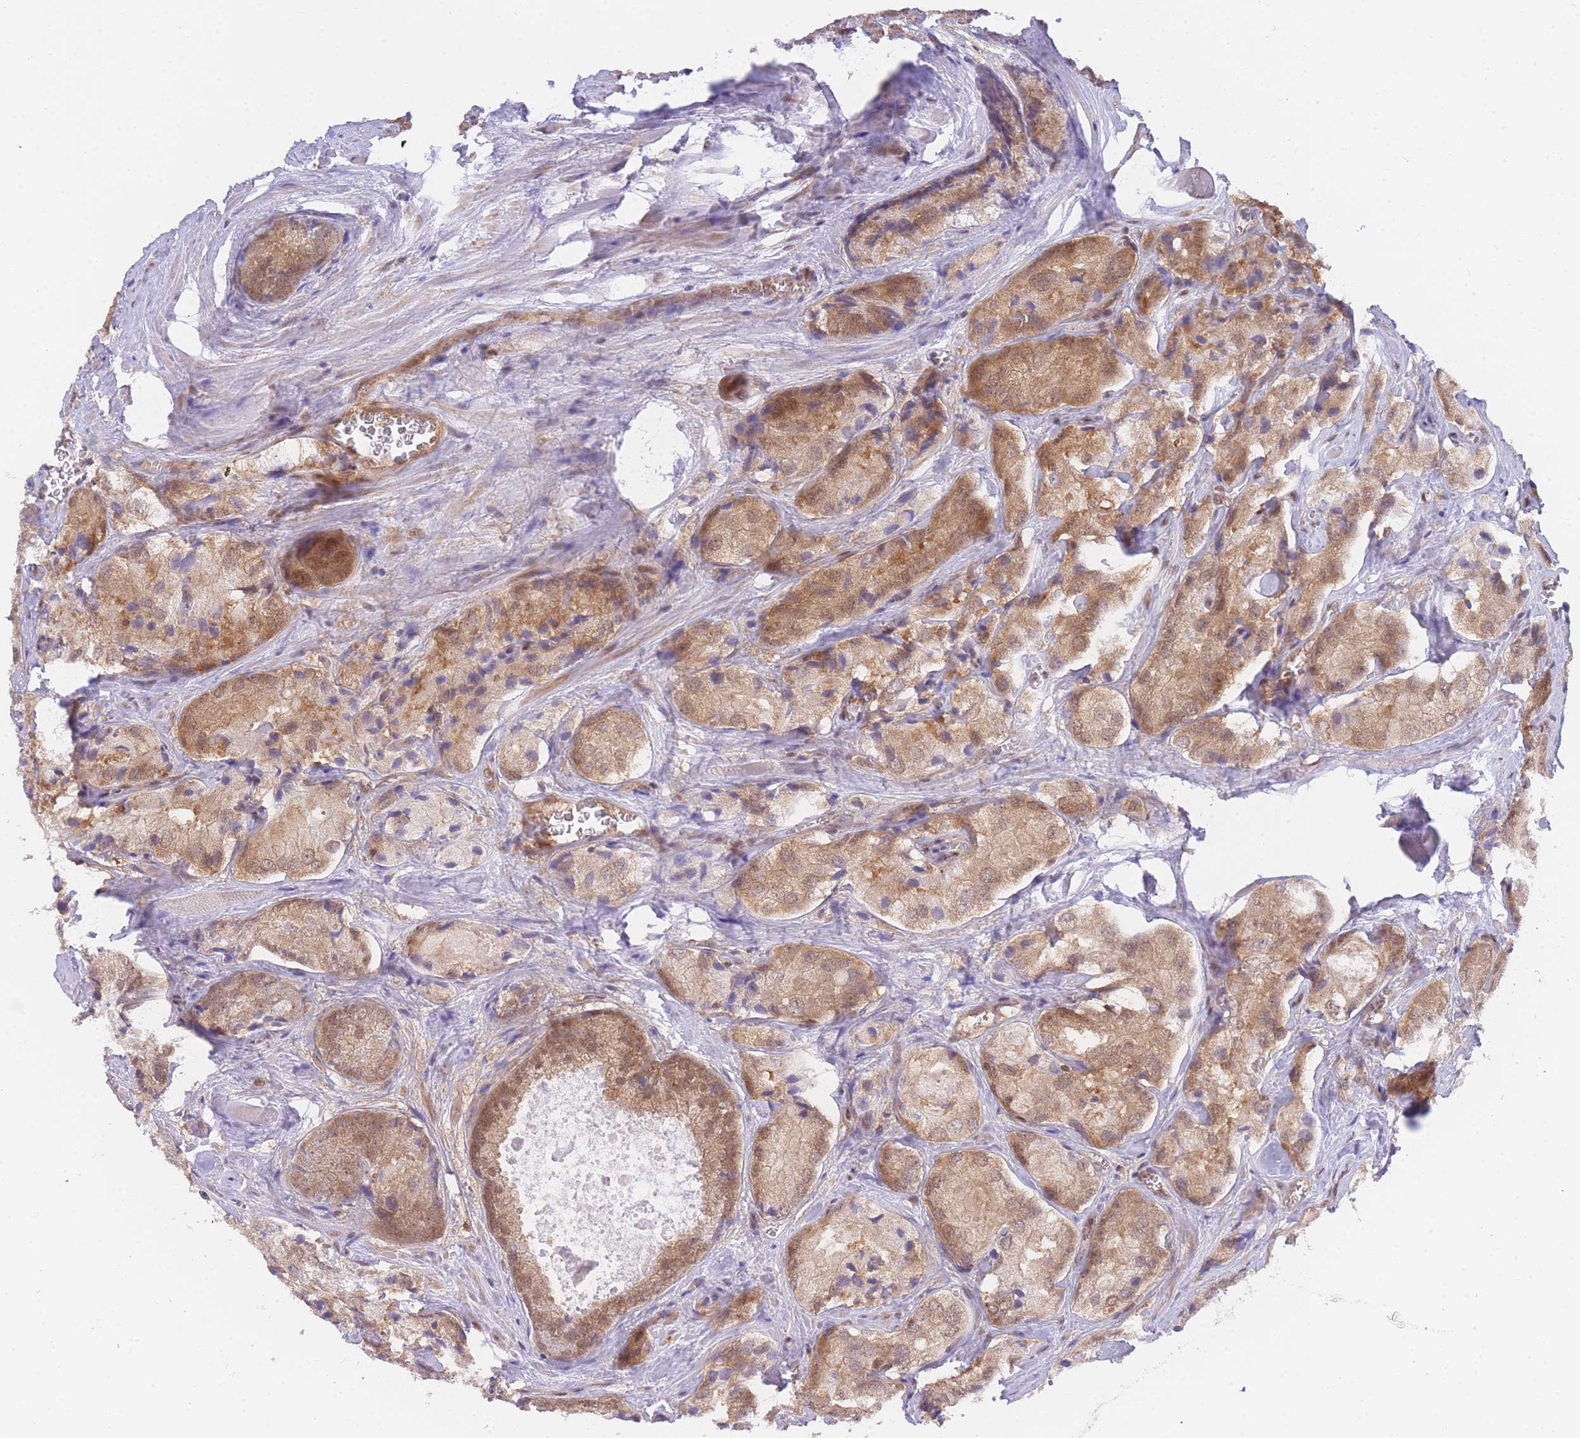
{"staining": {"intensity": "moderate", "quantity": ">75%", "location": "cytoplasmic/membranous,nuclear"}, "tissue": "prostate cancer", "cell_type": "Tumor cells", "image_type": "cancer", "snomed": [{"axis": "morphology", "description": "Adenocarcinoma, Low grade"}, {"axis": "topography", "description": "Prostate"}], "caption": "Moderate cytoplasmic/membranous and nuclear staining for a protein is appreciated in about >75% of tumor cells of prostate cancer (low-grade adenocarcinoma) using IHC.", "gene": "KIAA1191", "patient": {"sex": "male", "age": 68}}